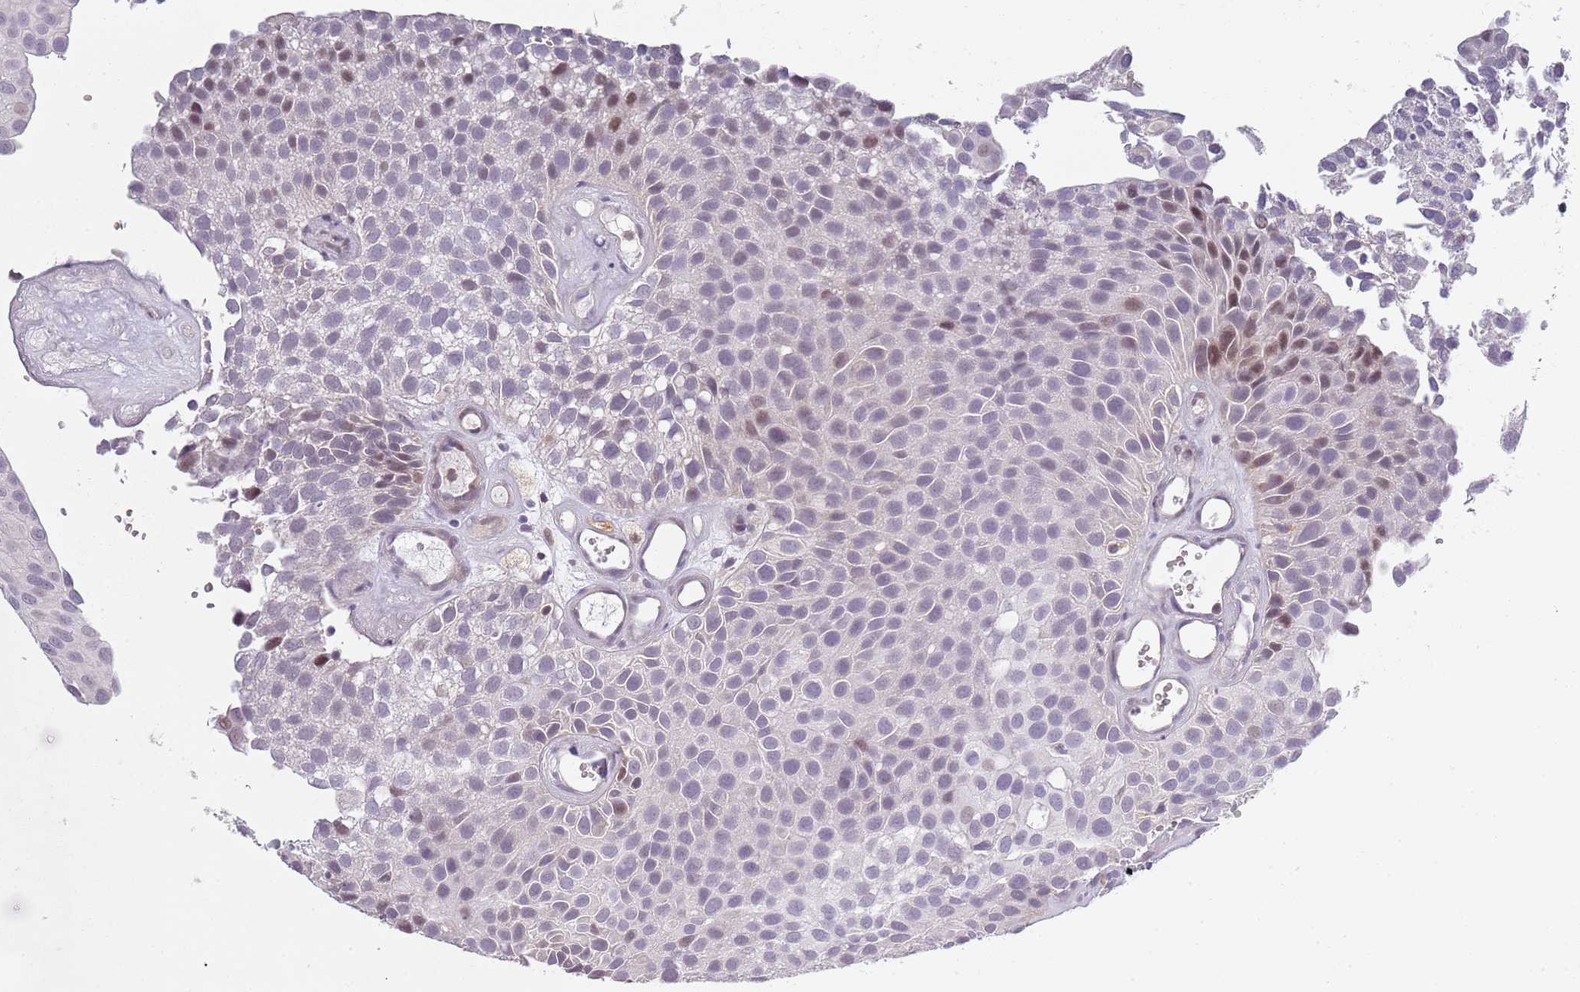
{"staining": {"intensity": "moderate", "quantity": "<25%", "location": "nuclear"}, "tissue": "urothelial cancer", "cell_type": "Tumor cells", "image_type": "cancer", "snomed": [{"axis": "morphology", "description": "Urothelial carcinoma, Low grade"}, {"axis": "topography", "description": "Urinary bladder"}], "caption": "High-magnification brightfield microscopy of low-grade urothelial carcinoma stained with DAB (brown) and counterstained with hematoxylin (blue). tumor cells exhibit moderate nuclear positivity is identified in approximately<25% of cells. Using DAB (3,3'-diaminobenzidine) (brown) and hematoxylin (blue) stains, captured at high magnification using brightfield microscopy.", "gene": "CC2D2B", "patient": {"sex": "male", "age": 88}}